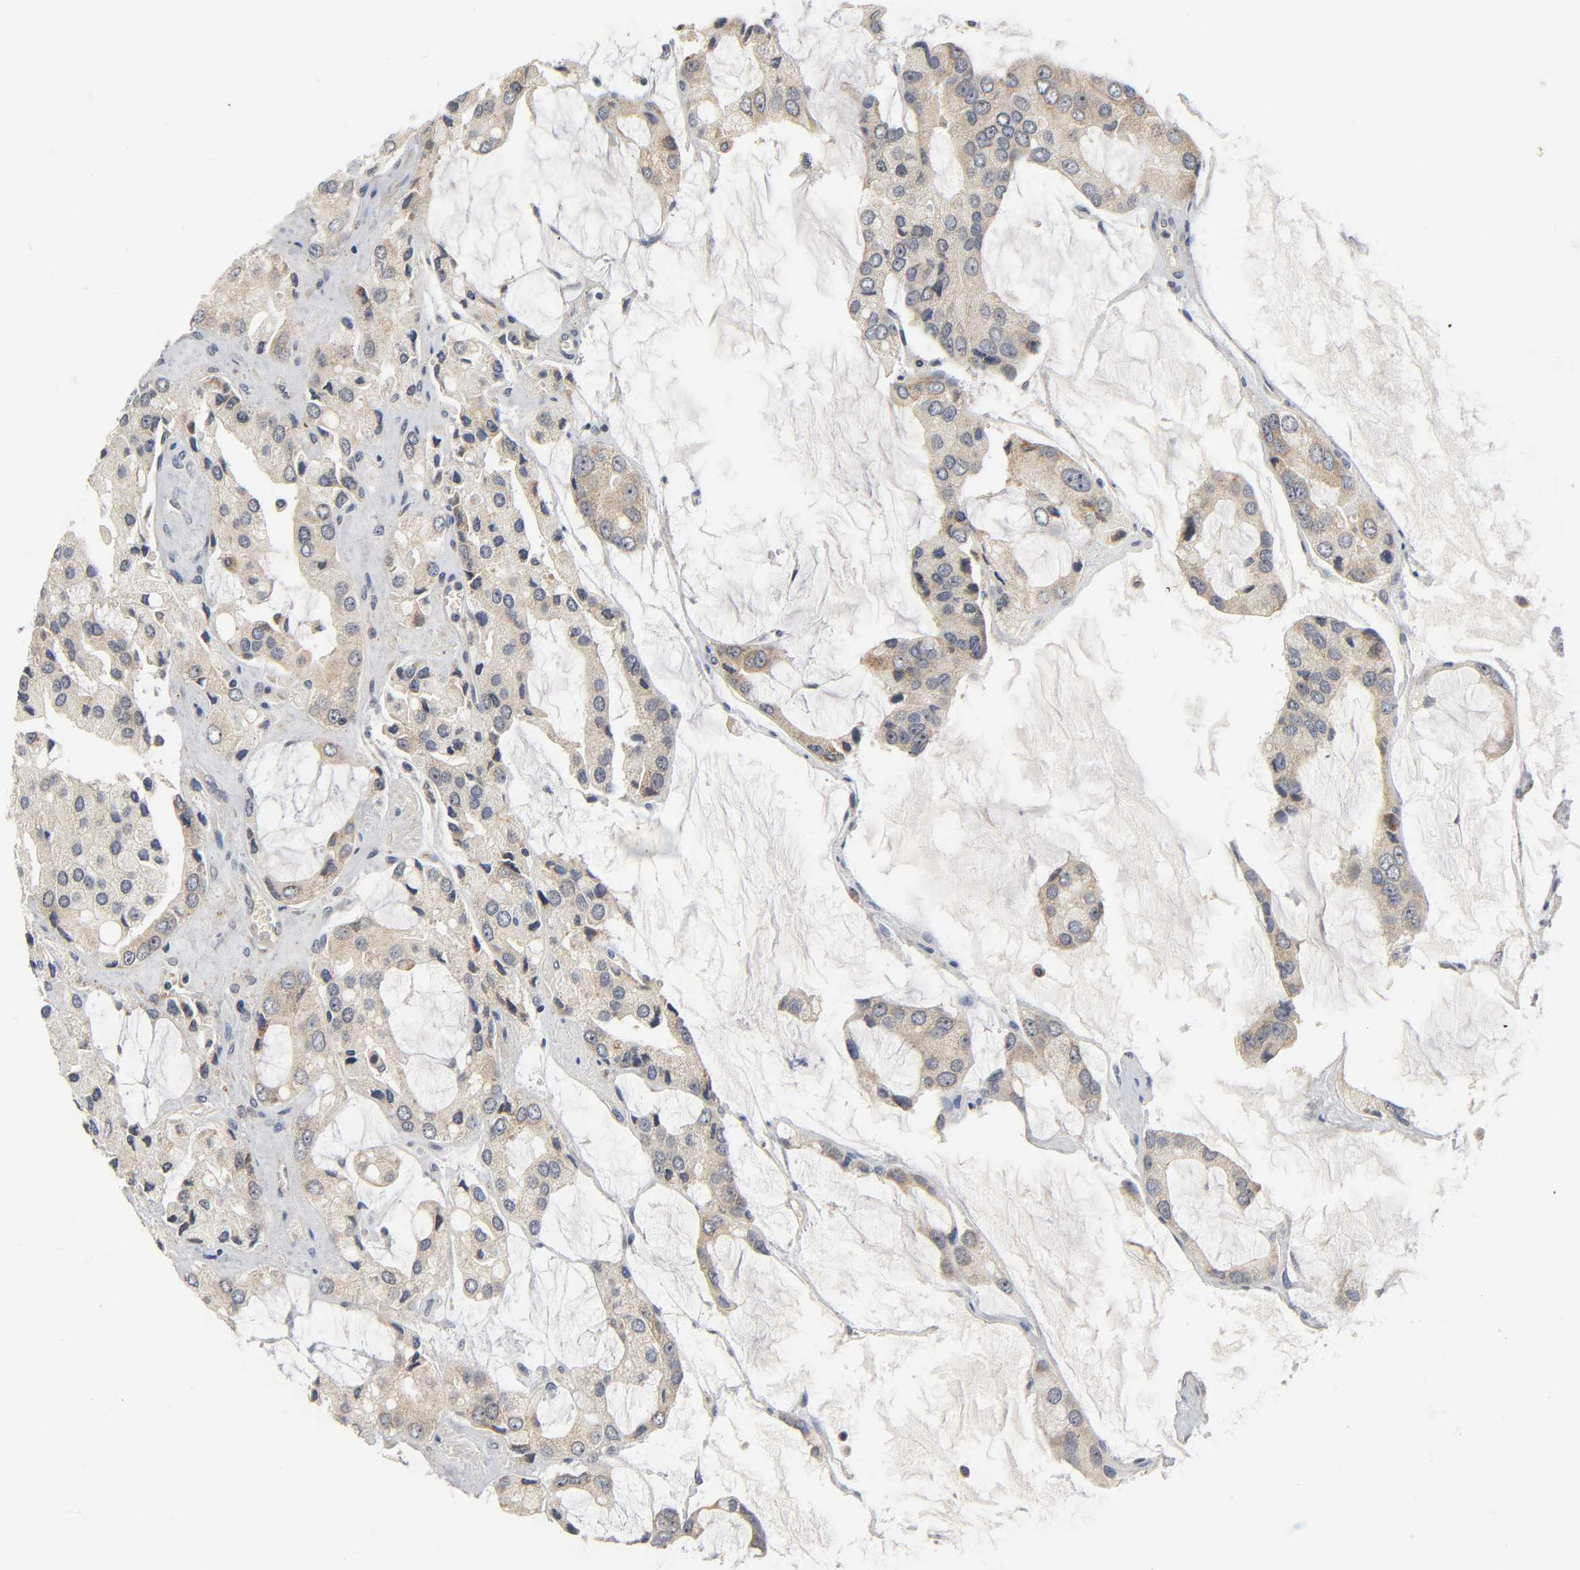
{"staining": {"intensity": "weak", "quantity": ">75%", "location": "cytoplasmic/membranous"}, "tissue": "prostate cancer", "cell_type": "Tumor cells", "image_type": "cancer", "snomed": [{"axis": "morphology", "description": "Adenocarcinoma, High grade"}, {"axis": "topography", "description": "Prostate"}], "caption": "The image shows a brown stain indicating the presence of a protein in the cytoplasmic/membranous of tumor cells in prostate cancer (adenocarcinoma (high-grade)).", "gene": "NRP1", "patient": {"sex": "male", "age": 67}}